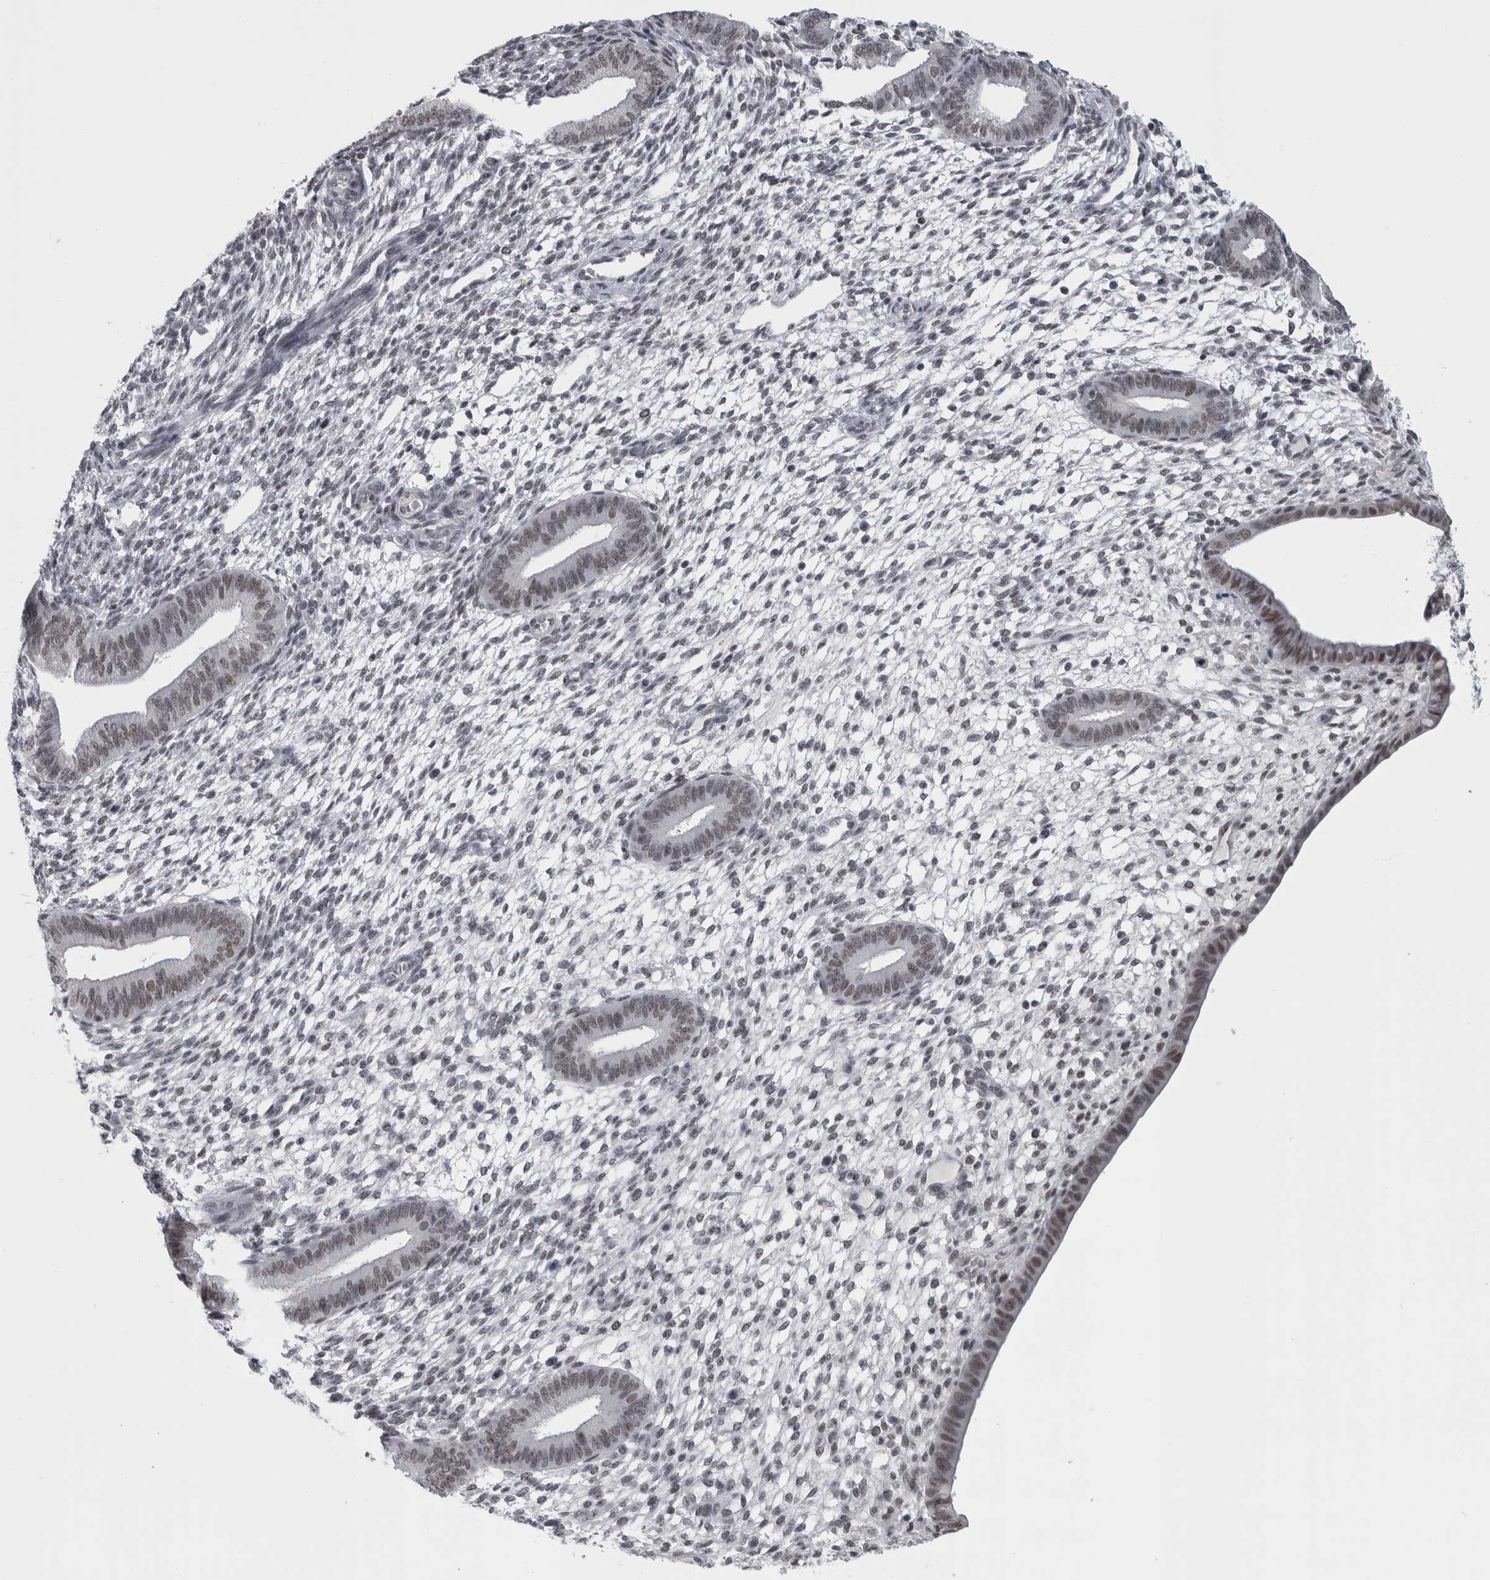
{"staining": {"intensity": "weak", "quantity": "<25%", "location": "nuclear"}, "tissue": "endometrium", "cell_type": "Cells in endometrial stroma", "image_type": "normal", "snomed": [{"axis": "morphology", "description": "Normal tissue, NOS"}, {"axis": "topography", "description": "Endometrium"}], "caption": "Micrograph shows no protein positivity in cells in endometrial stroma of benign endometrium.", "gene": "ARID4B", "patient": {"sex": "female", "age": 46}}